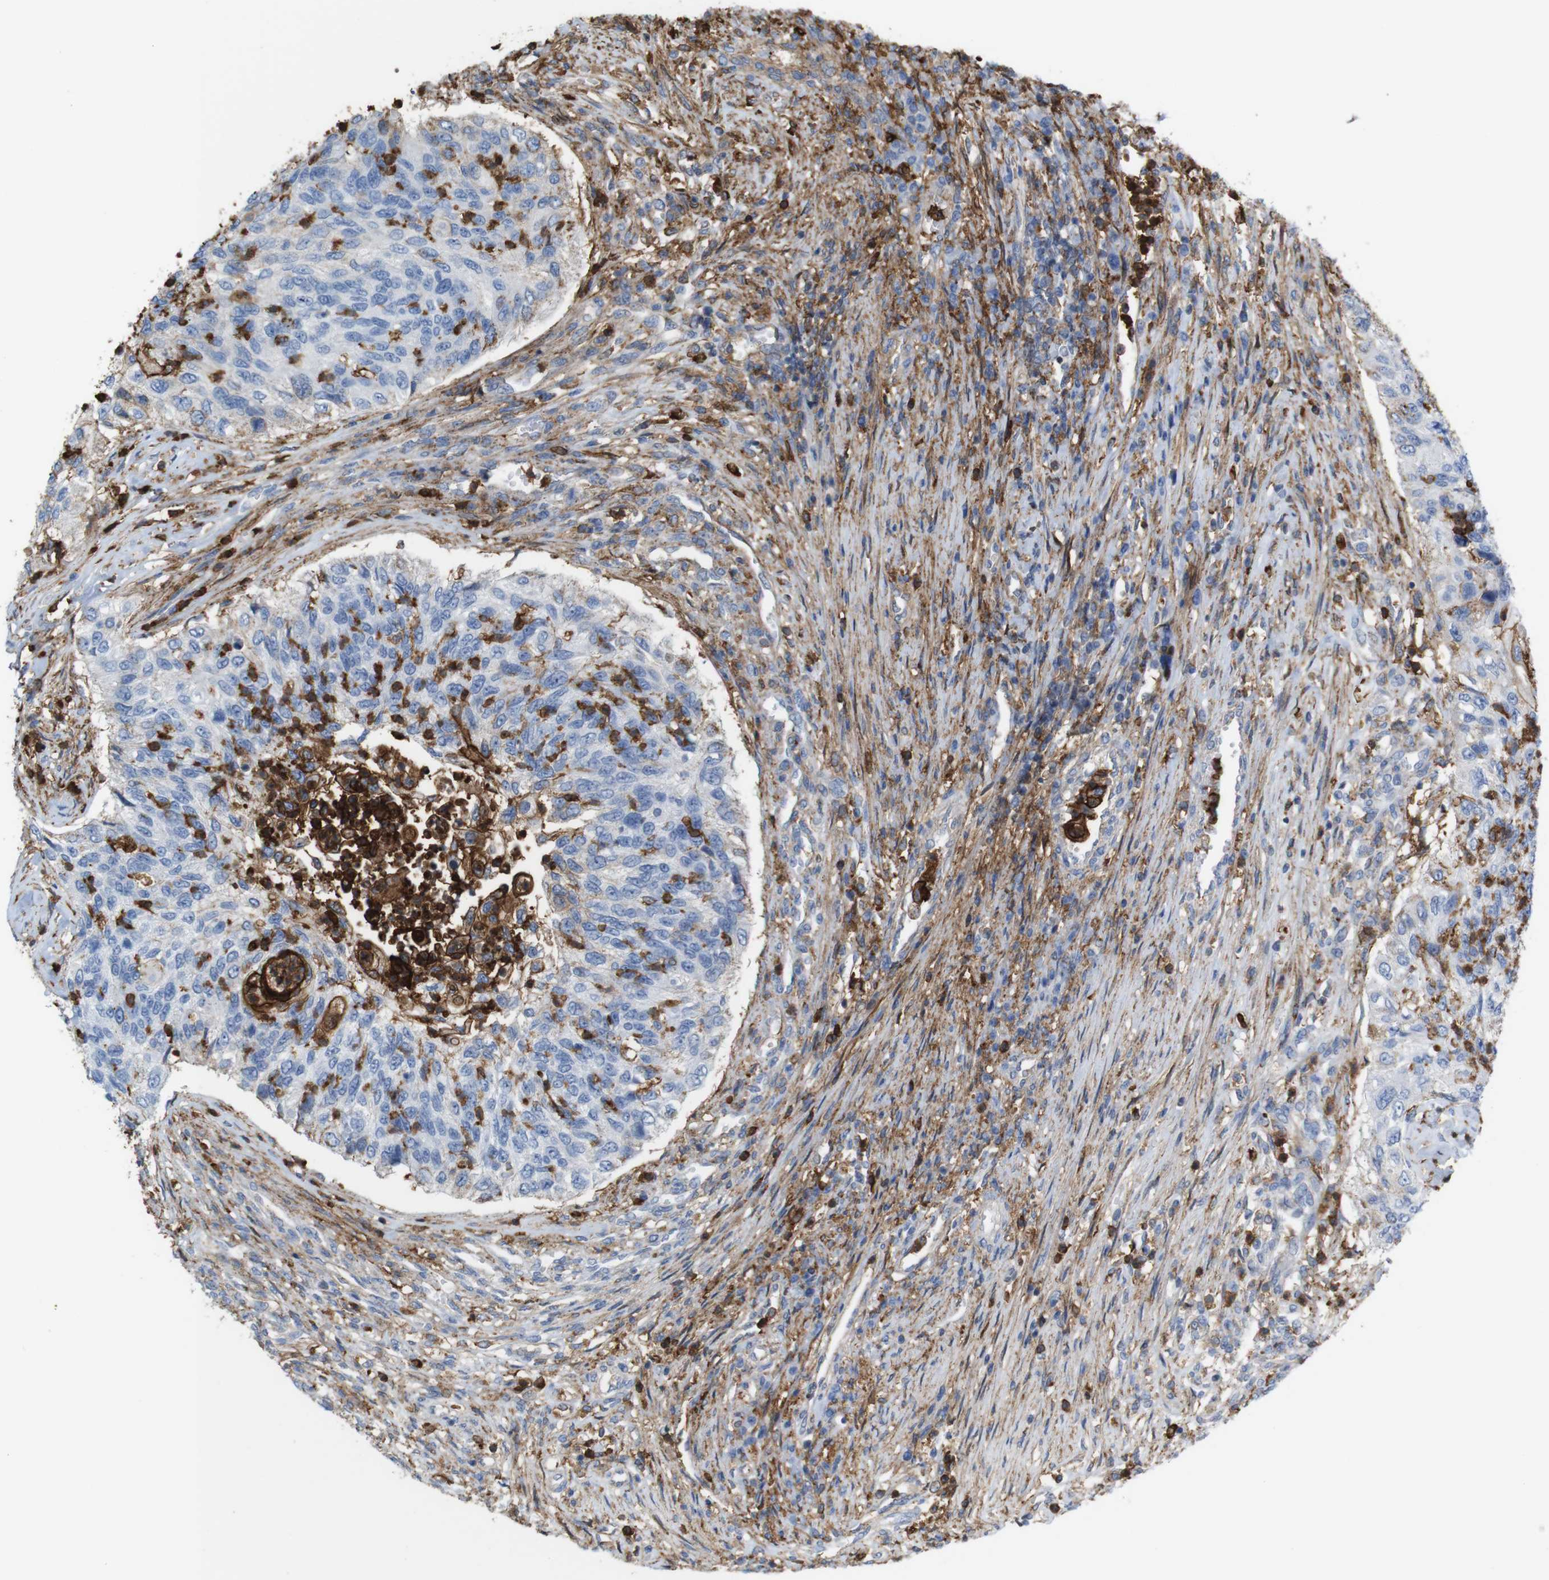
{"staining": {"intensity": "strong", "quantity": "25%-75%", "location": "cytoplasmic/membranous"}, "tissue": "urothelial cancer", "cell_type": "Tumor cells", "image_type": "cancer", "snomed": [{"axis": "morphology", "description": "Urothelial carcinoma, High grade"}, {"axis": "topography", "description": "Urinary bladder"}], "caption": "Tumor cells reveal strong cytoplasmic/membranous staining in approximately 25%-75% of cells in urothelial cancer. The protein is shown in brown color, while the nuclei are stained blue.", "gene": "ANXA1", "patient": {"sex": "female", "age": 60}}